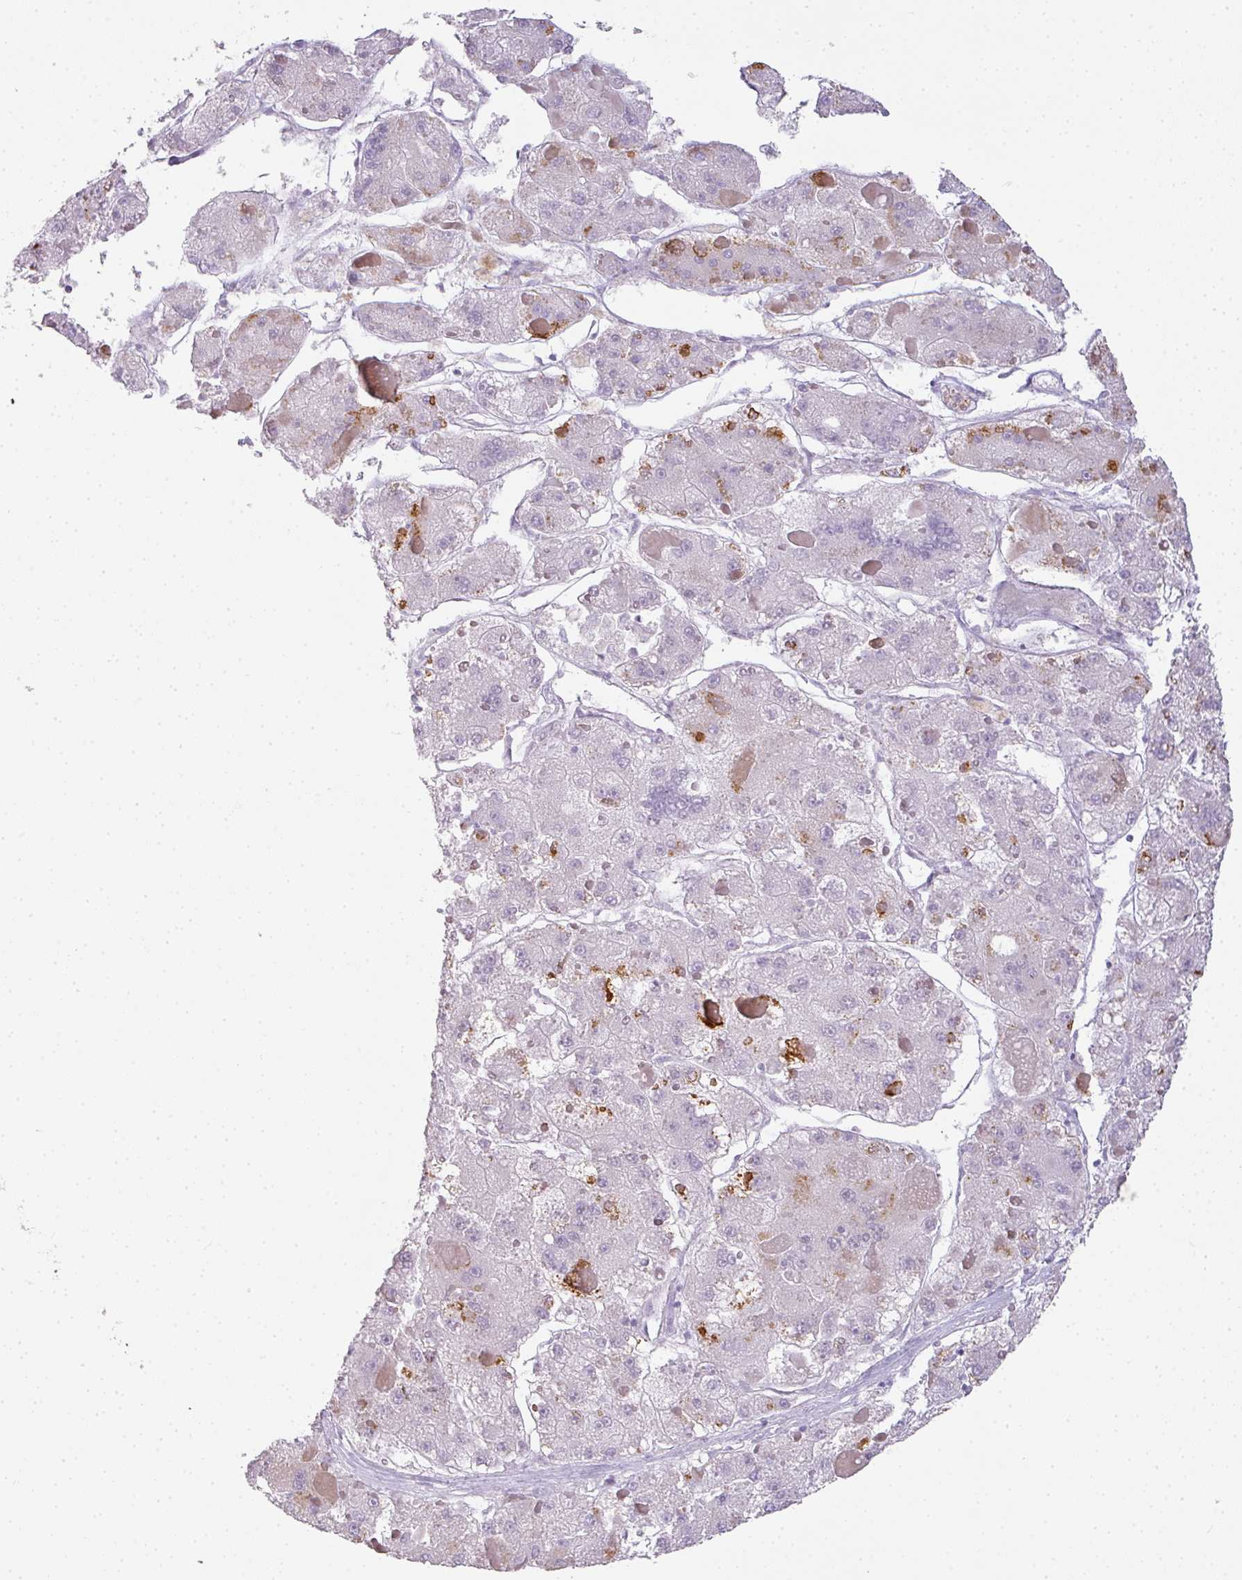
{"staining": {"intensity": "negative", "quantity": "none", "location": "none"}, "tissue": "liver cancer", "cell_type": "Tumor cells", "image_type": "cancer", "snomed": [{"axis": "morphology", "description": "Carcinoma, Hepatocellular, NOS"}, {"axis": "topography", "description": "Liver"}], "caption": "This is a micrograph of IHC staining of liver cancer (hepatocellular carcinoma), which shows no positivity in tumor cells.", "gene": "RBMY1F", "patient": {"sex": "female", "age": 73}}